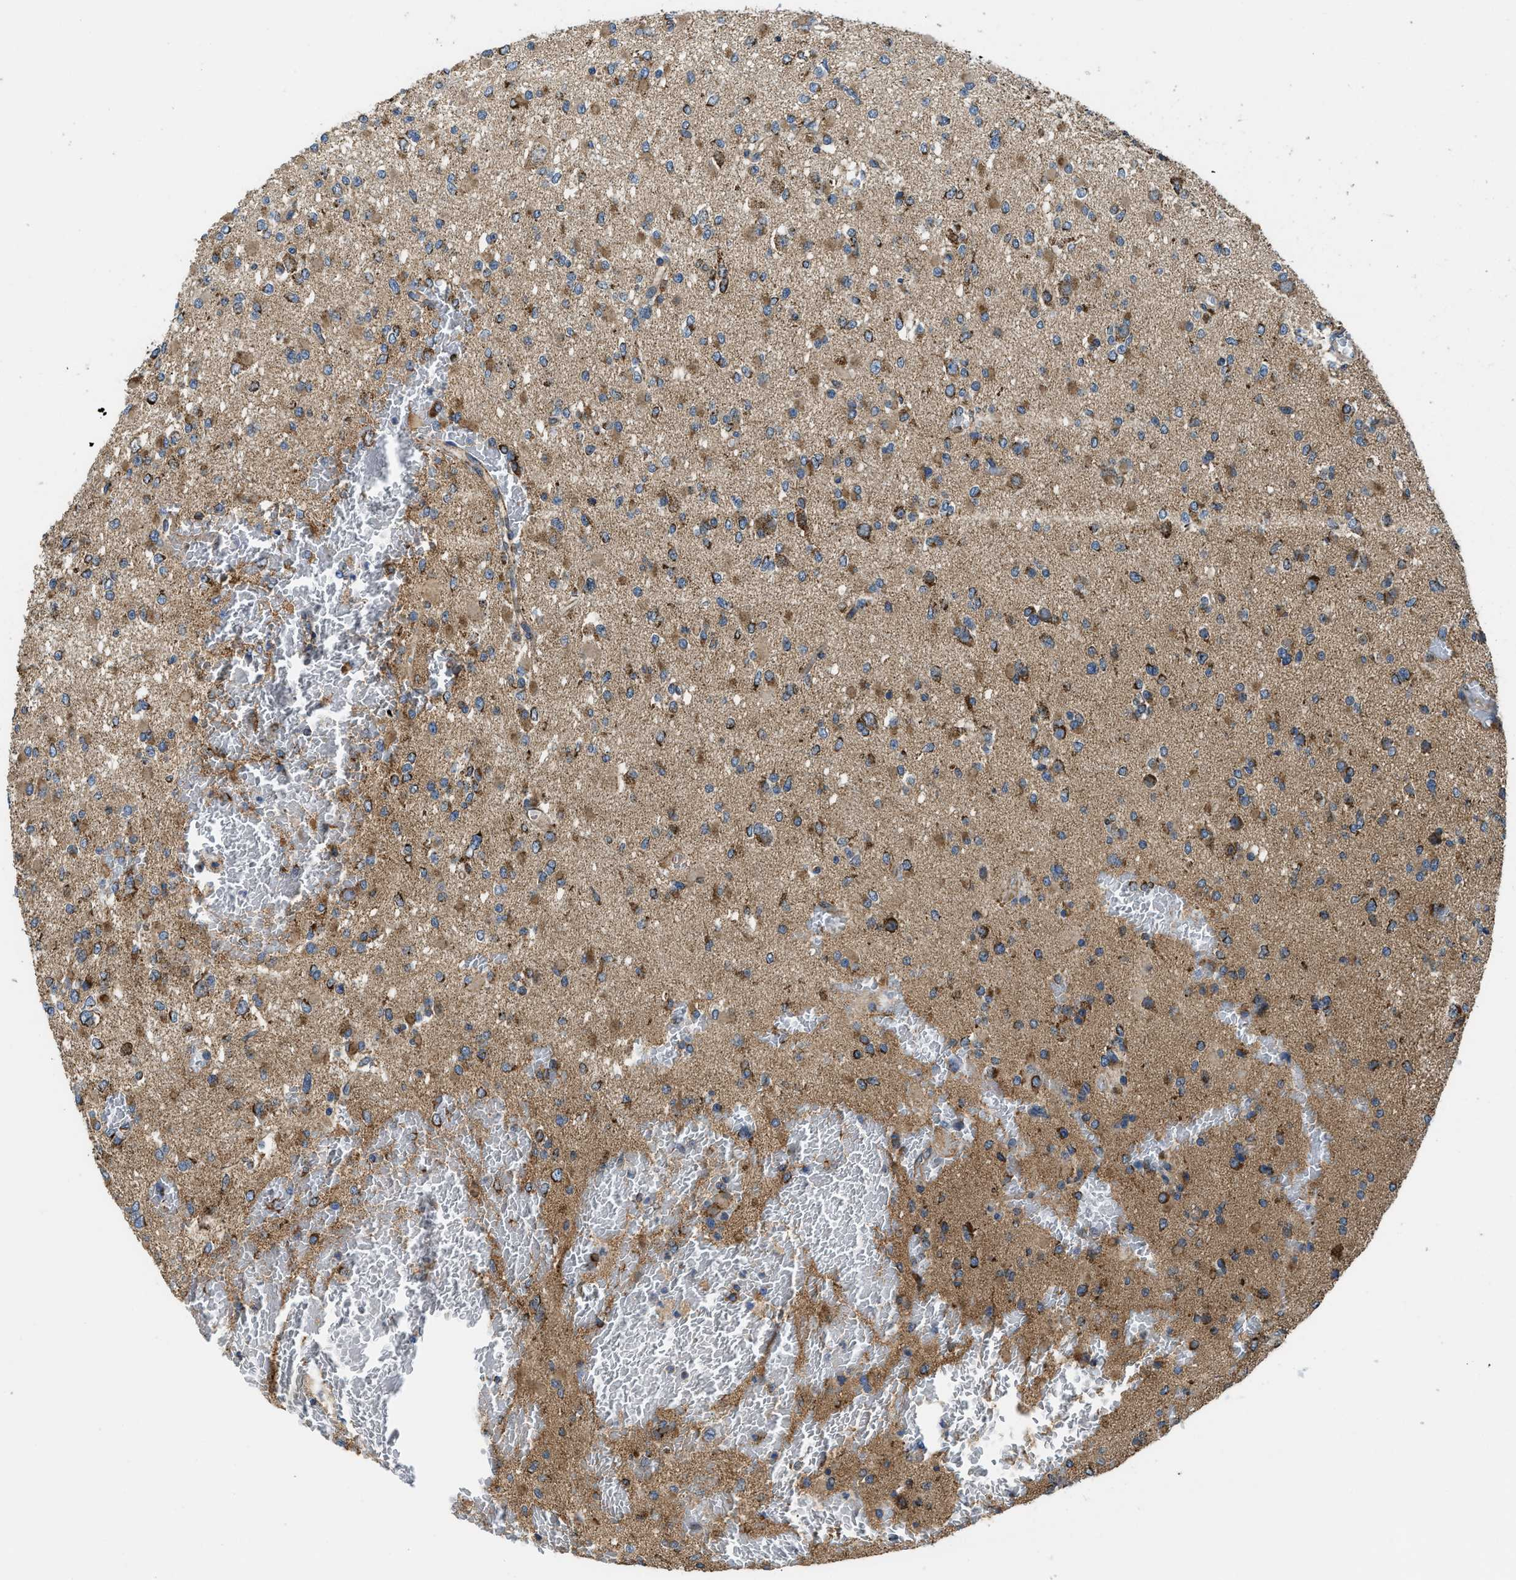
{"staining": {"intensity": "strong", "quantity": ">75%", "location": "cytoplasmic/membranous"}, "tissue": "glioma", "cell_type": "Tumor cells", "image_type": "cancer", "snomed": [{"axis": "morphology", "description": "Glioma, malignant, Low grade"}, {"axis": "topography", "description": "Brain"}], "caption": "Immunohistochemical staining of human glioma reveals high levels of strong cytoplasmic/membranous protein staining in approximately >75% of tumor cells.", "gene": "STK33", "patient": {"sex": "female", "age": 22}}